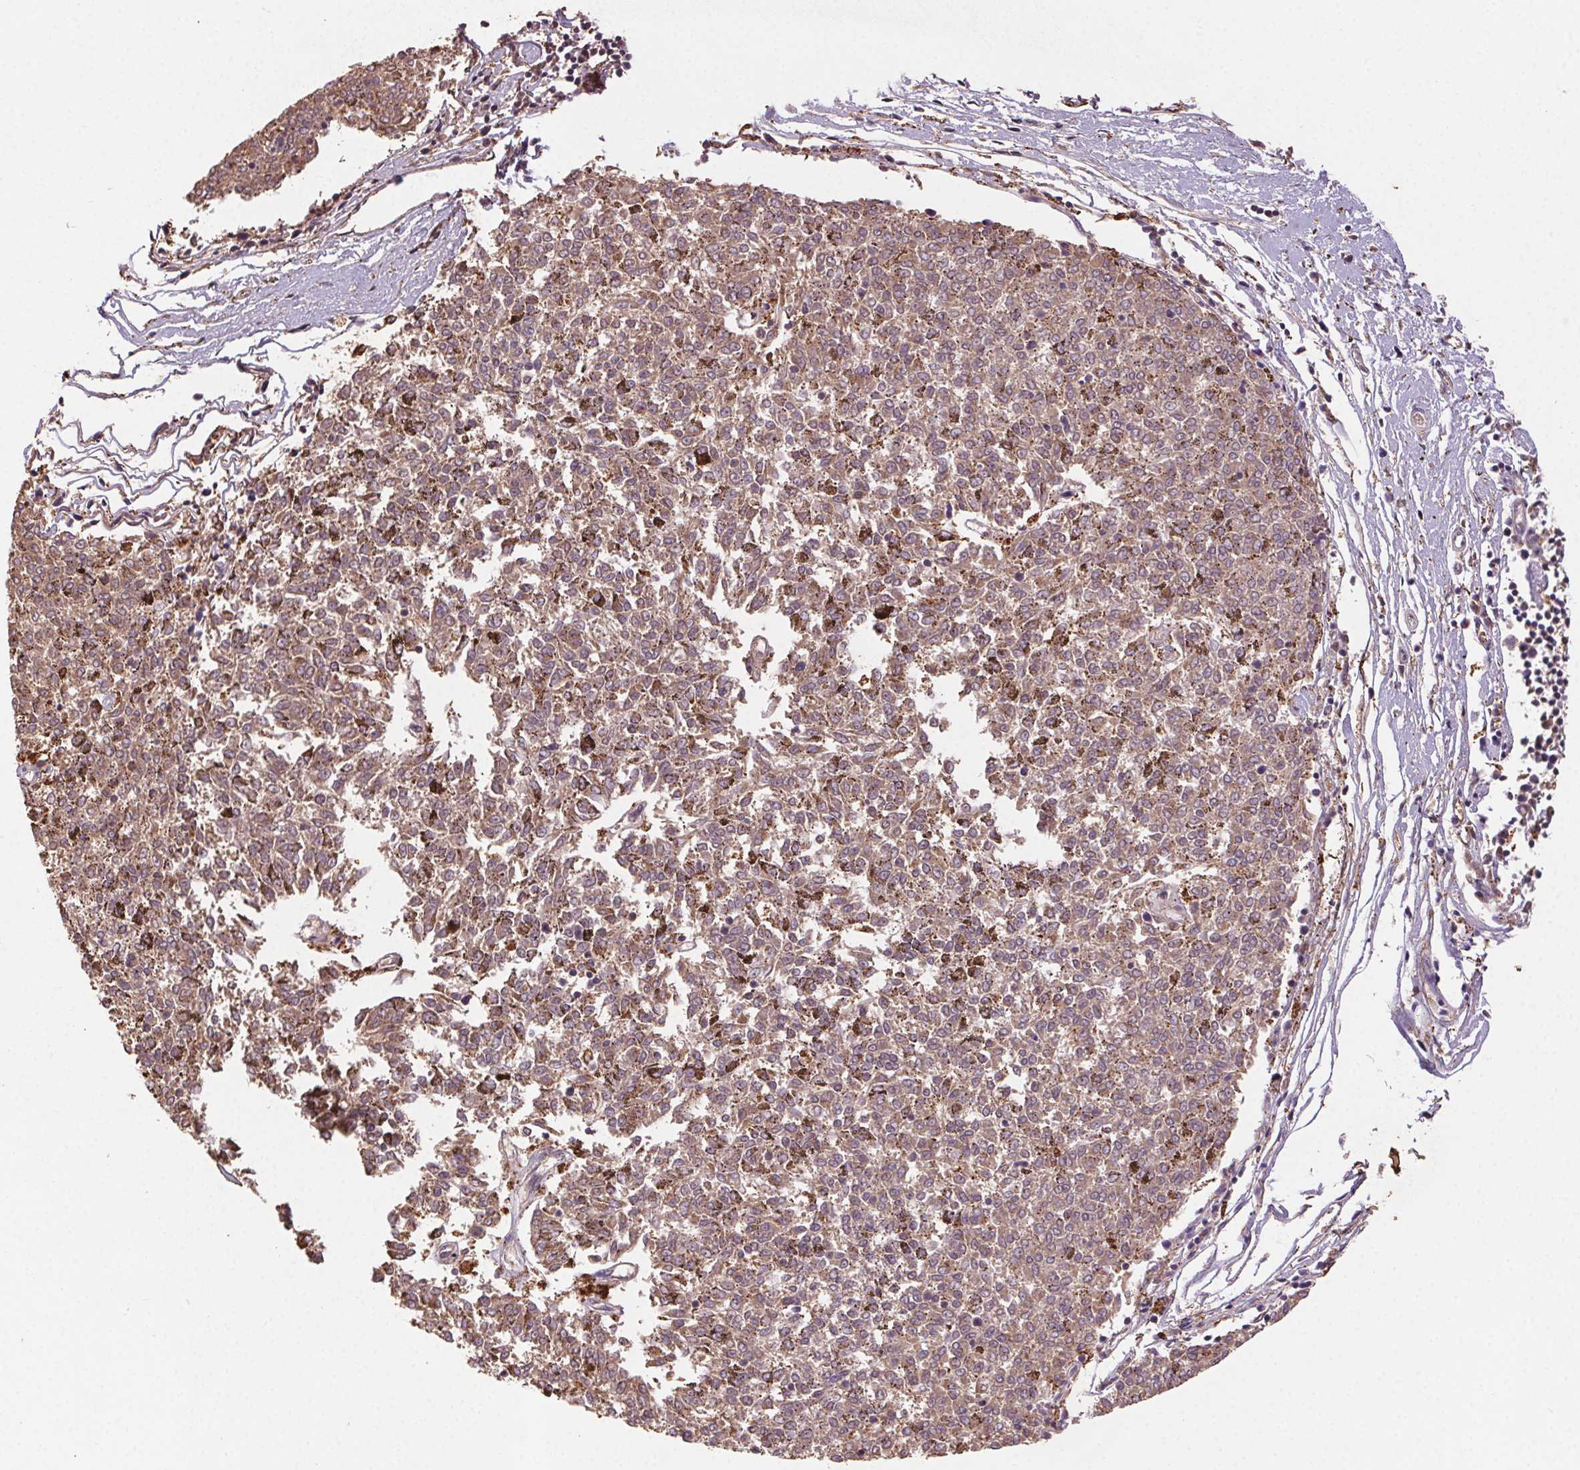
{"staining": {"intensity": "weak", "quantity": ">75%", "location": "cytoplasmic/membranous"}, "tissue": "melanoma", "cell_type": "Tumor cells", "image_type": "cancer", "snomed": [{"axis": "morphology", "description": "Malignant melanoma, NOS"}, {"axis": "topography", "description": "Skin"}], "caption": "DAB (3,3'-diaminobenzidine) immunohistochemical staining of human melanoma displays weak cytoplasmic/membranous protein staining in approximately >75% of tumor cells. (DAB IHC with brightfield microscopy, high magnification).", "gene": "FNBP1L", "patient": {"sex": "female", "age": 72}}